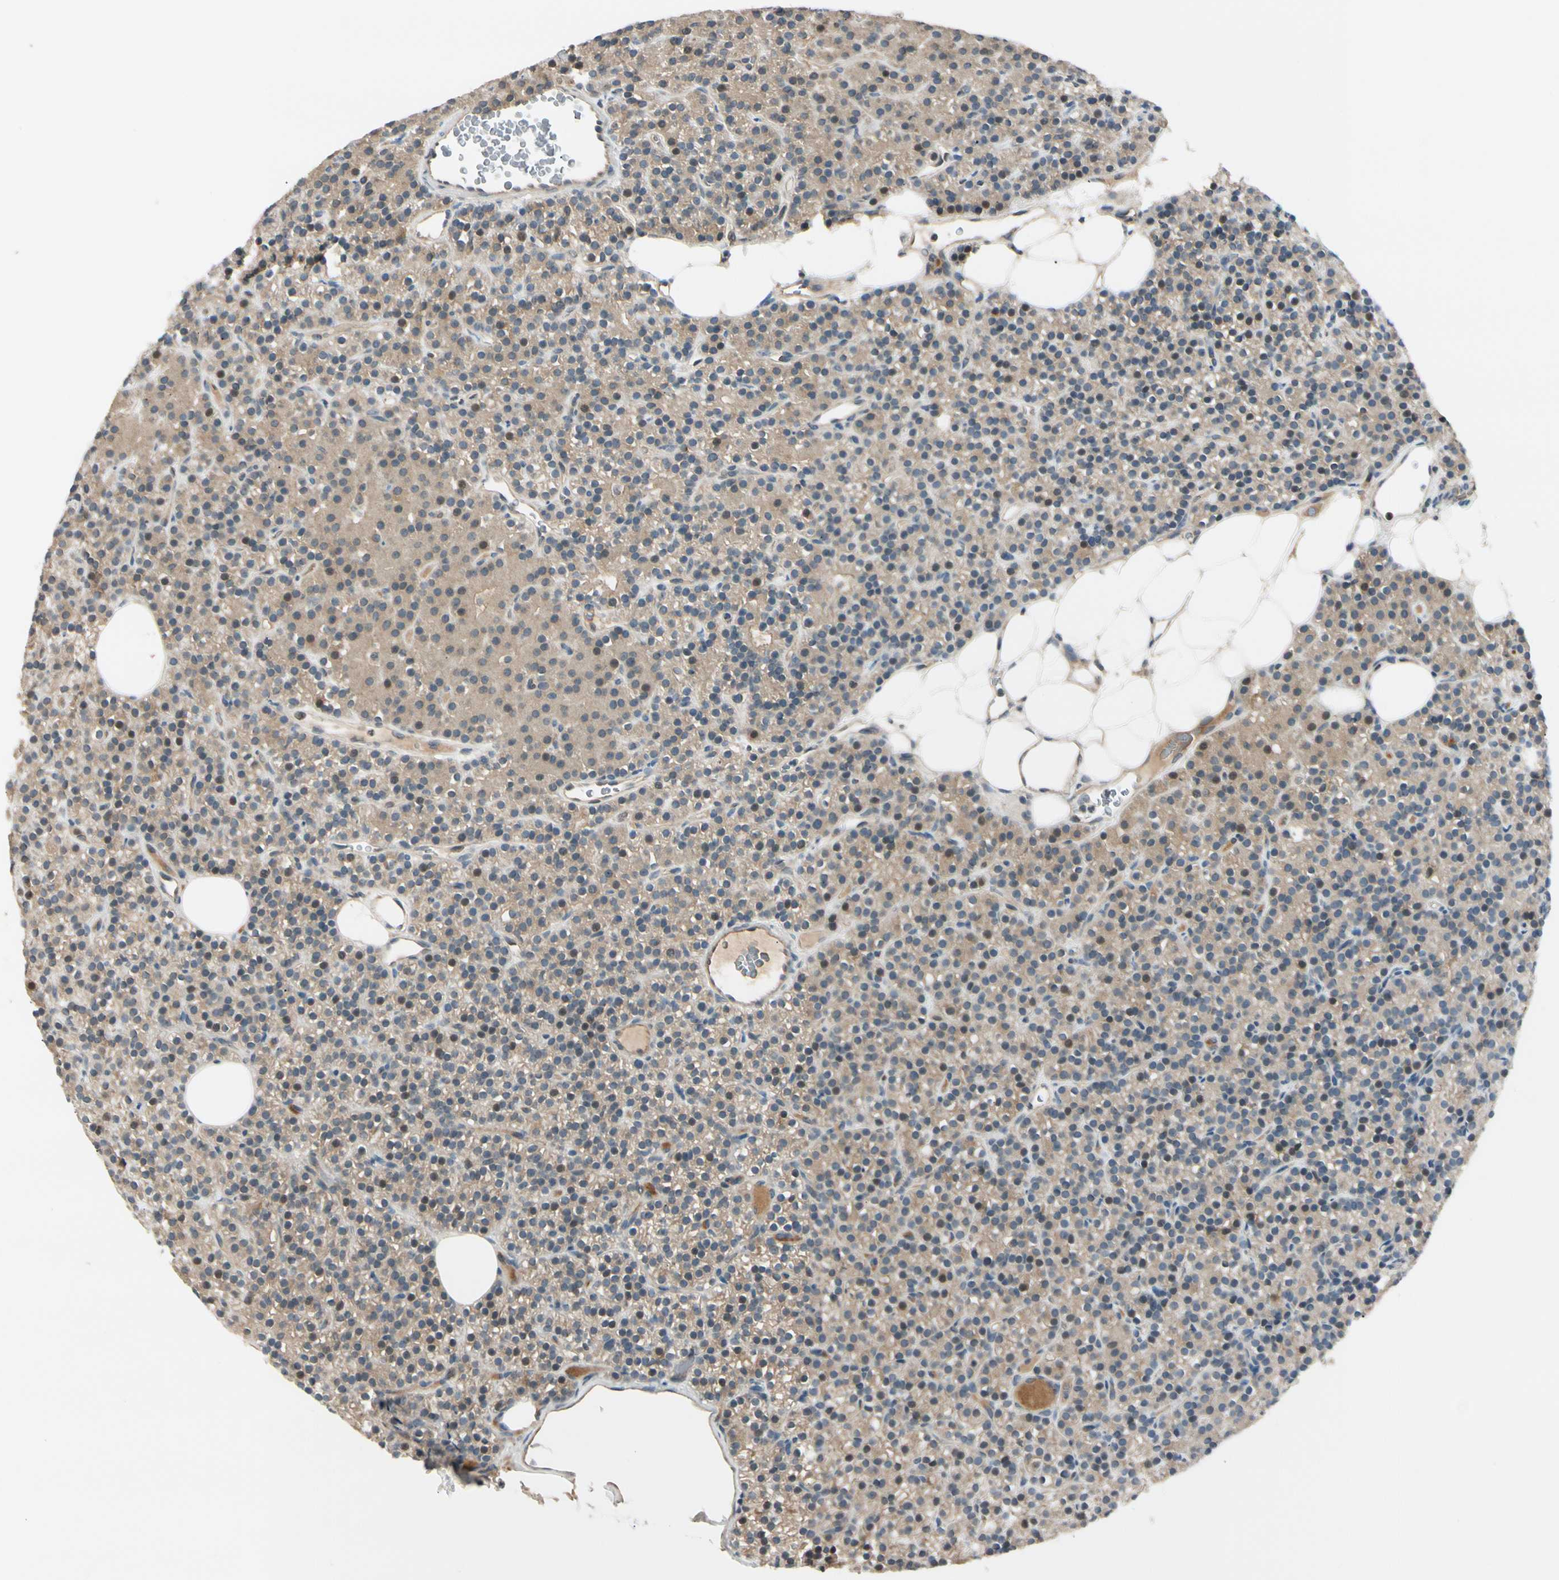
{"staining": {"intensity": "weak", "quantity": "25%-75%", "location": "cytoplasmic/membranous"}, "tissue": "parathyroid gland", "cell_type": "Glandular cells", "image_type": "normal", "snomed": [{"axis": "morphology", "description": "Normal tissue, NOS"}, {"axis": "morphology", "description": "Hyperplasia, NOS"}, {"axis": "topography", "description": "Parathyroid gland"}], "caption": "The micrograph displays a brown stain indicating the presence of a protein in the cytoplasmic/membranous of glandular cells in parathyroid gland. (Brightfield microscopy of DAB IHC at high magnification).", "gene": "FGF10", "patient": {"sex": "male", "age": 44}}